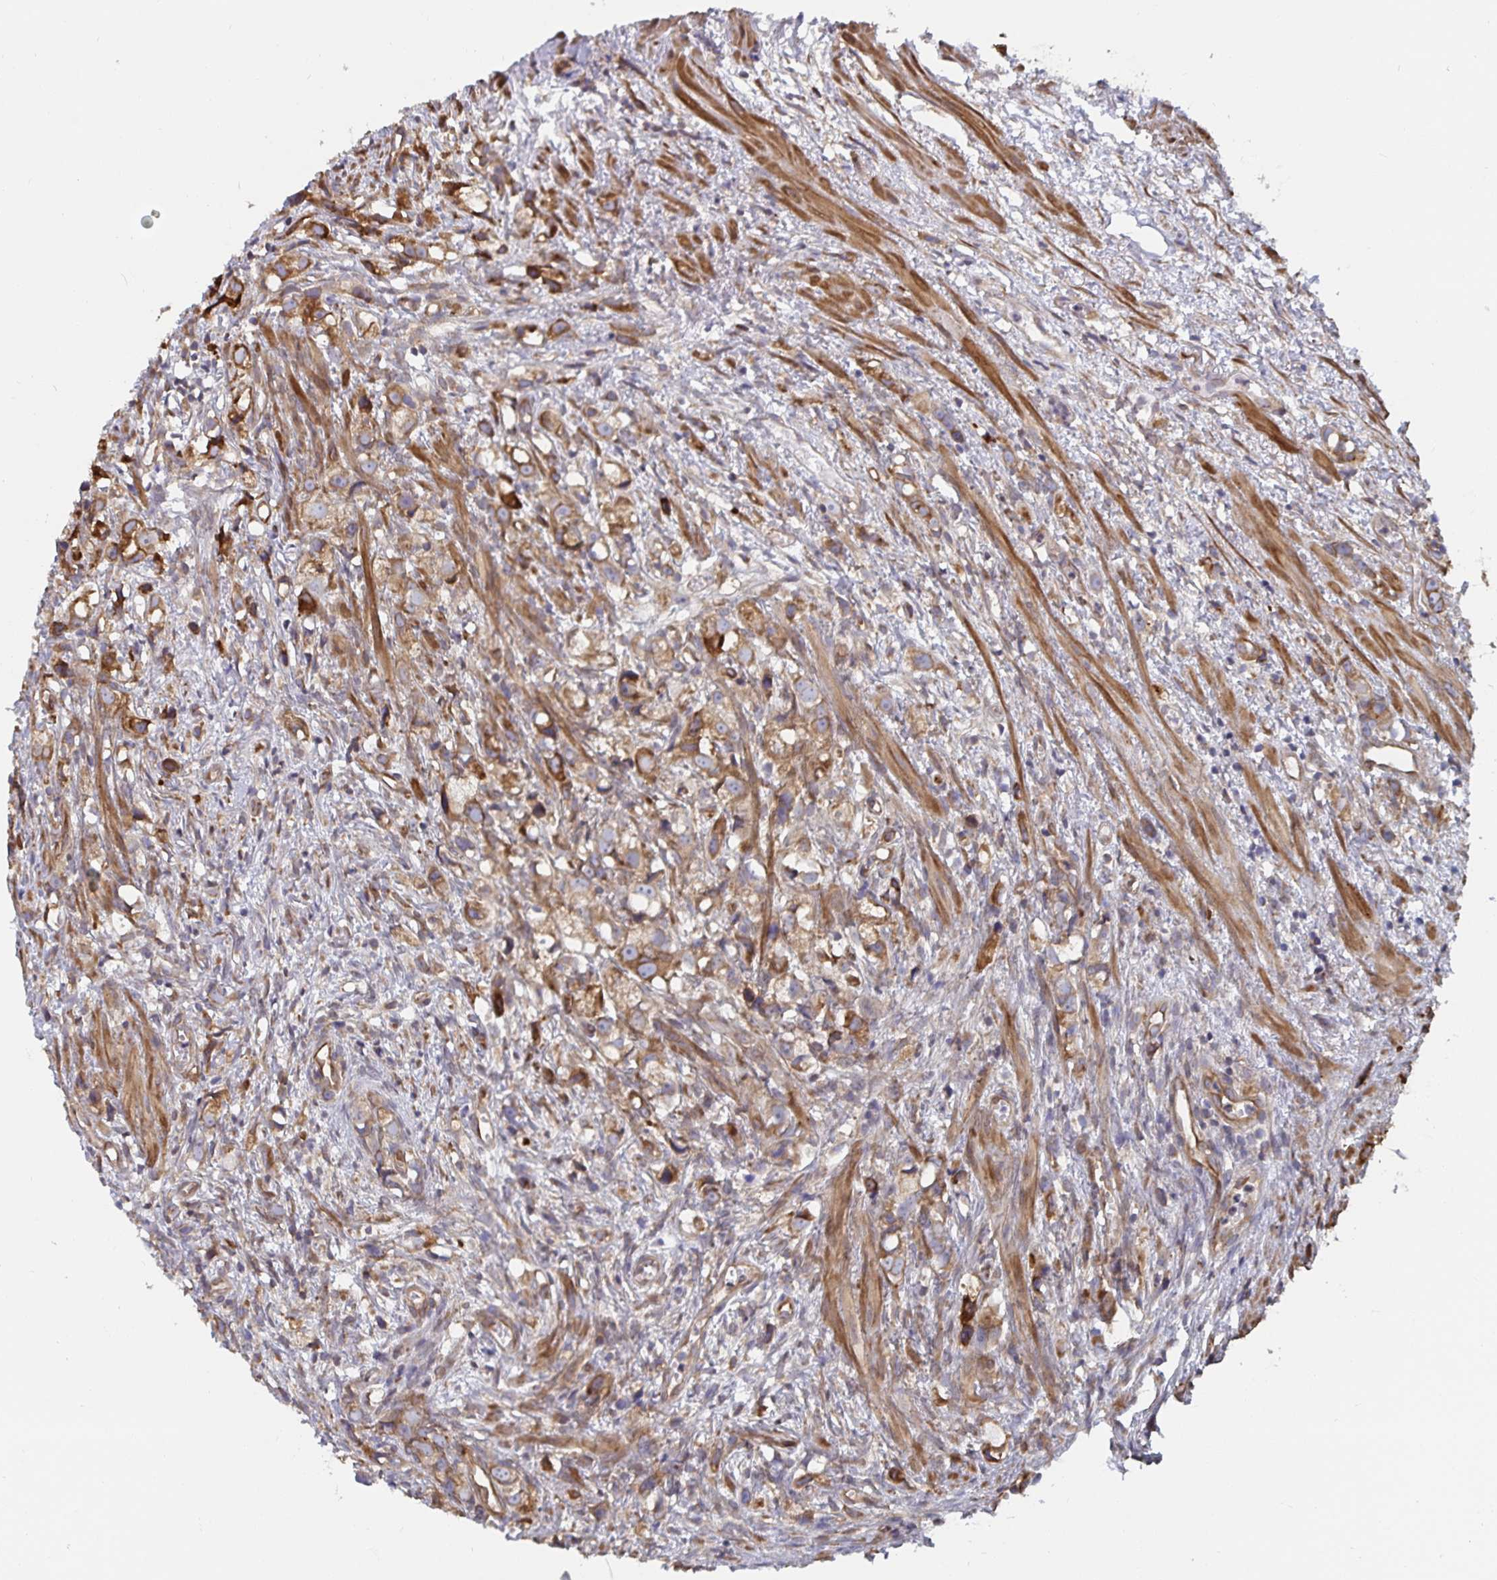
{"staining": {"intensity": "moderate", "quantity": ">75%", "location": "cytoplasmic/membranous"}, "tissue": "prostate cancer", "cell_type": "Tumor cells", "image_type": "cancer", "snomed": [{"axis": "morphology", "description": "Adenocarcinoma, High grade"}, {"axis": "topography", "description": "Prostate"}], "caption": "Tumor cells demonstrate medium levels of moderate cytoplasmic/membranous positivity in about >75% of cells in human adenocarcinoma (high-grade) (prostate).", "gene": "BCAP29", "patient": {"sex": "male", "age": 75}}